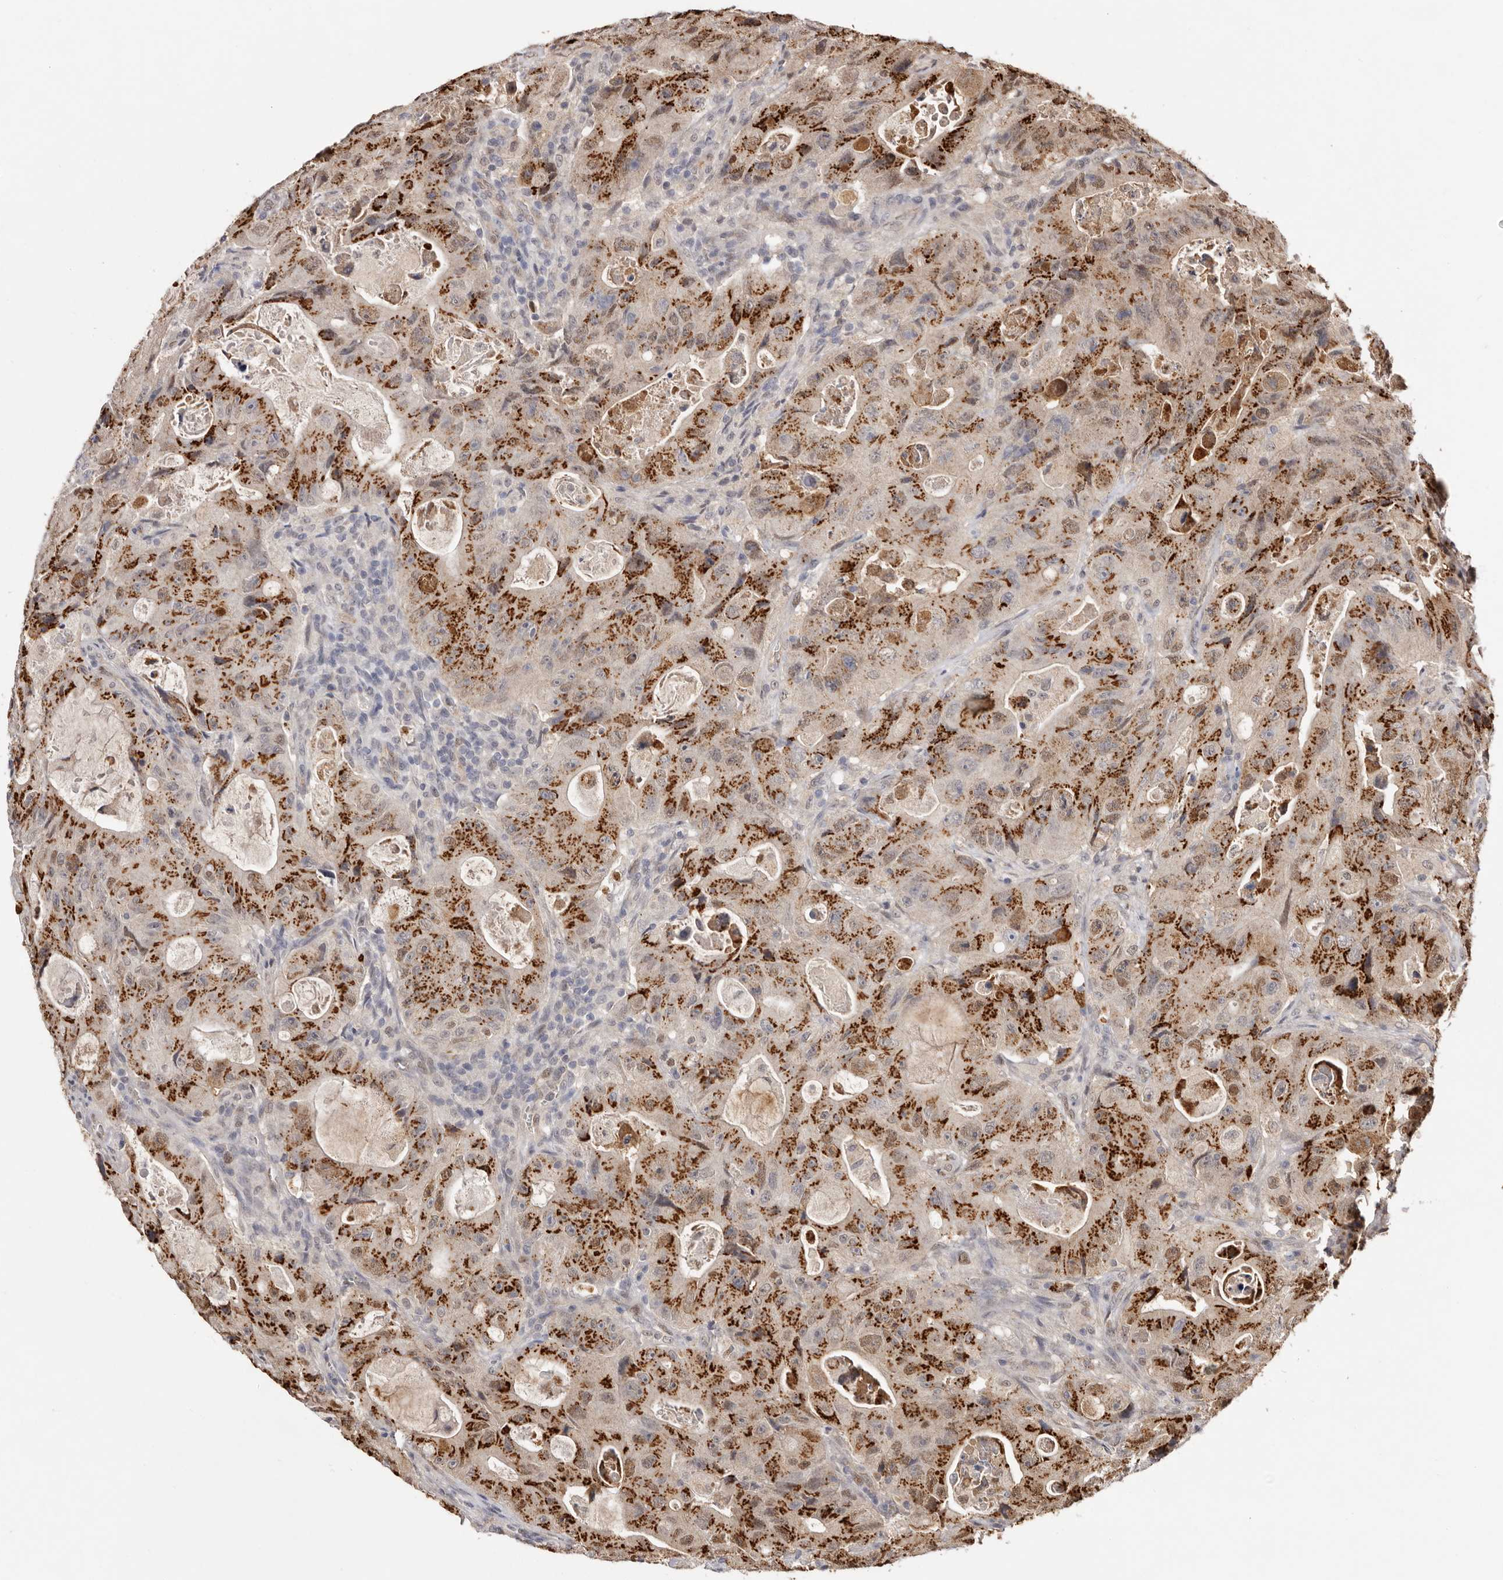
{"staining": {"intensity": "strong", "quantity": ">75%", "location": "cytoplasmic/membranous,nuclear"}, "tissue": "colorectal cancer", "cell_type": "Tumor cells", "image_type": "cancer", "snomed": [{"axis": "morphology", "description": "Adenocarcinoma, NOS"}, {"axis": "topography", "description": "Colon"}], "caption": "Immunohistochemistry (IHC) of human colorectal cancer (adenocarcinoma) displays high levels of strong cytoplasmic/membranous and nuclear expression in approximately >75% of tumor cells. Nuclei are stained in blue.", "gene": "NOTCH1", "patient": {"sex": "female", "age": 46}}